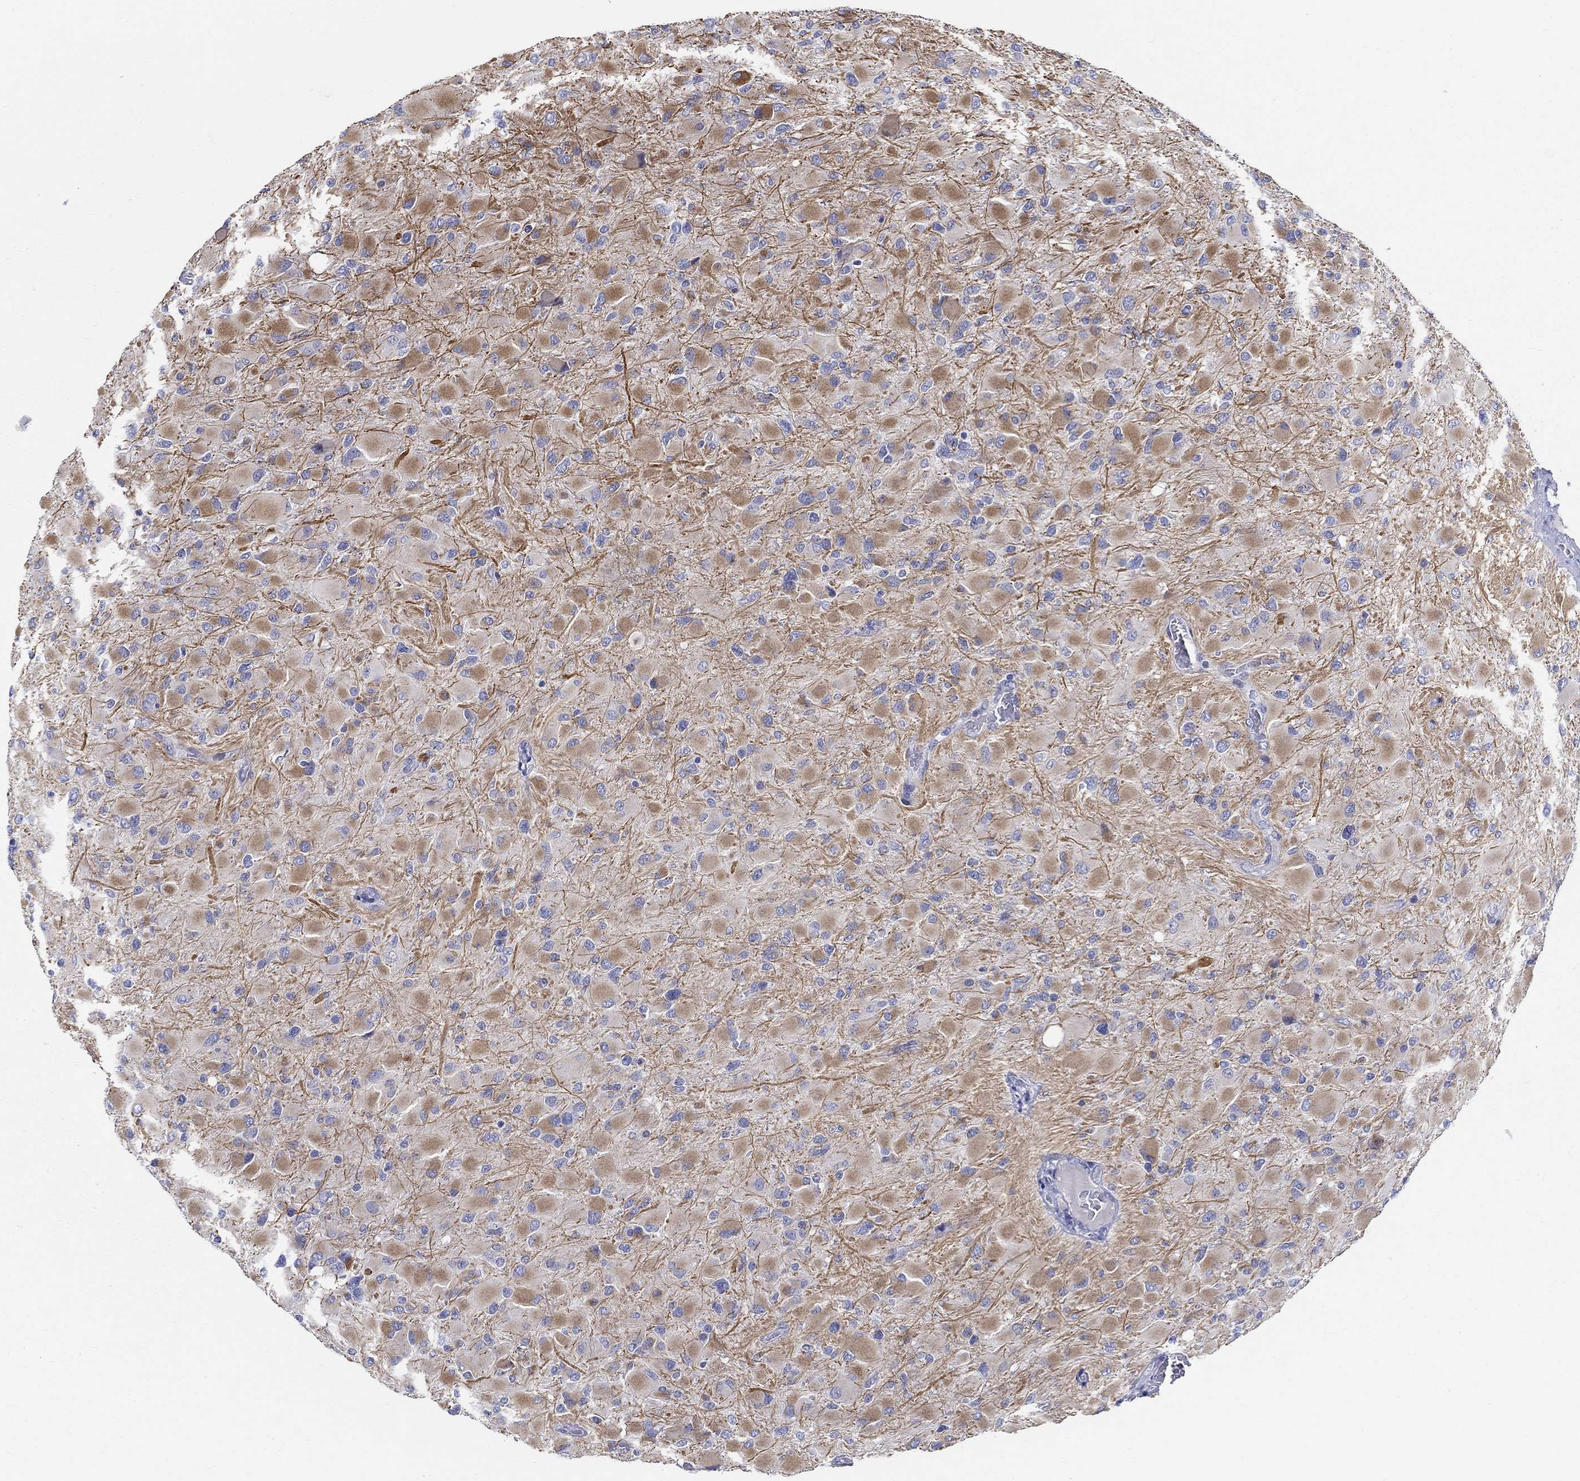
{"staining": {"intensity": "moderate", "quantity": "25%-75%", "location": "cytoplasmic/membranous"}, "tissue": "glioma", "cell_type": "Tumor cells", "image_type": "cancer", "snomed": [{"axis": "morphology", "description": "Glioma, malignant, High grade"}, {"axis": "topography", "description": "Cerebral cortex"}], "caption": "Protein analysis of glioma tissue displays moderate cytoplasmic/membranous positivity in approximately 25%-75% of tumor cells. Using DAB (brown) and hematoxylin (blue) stains, captured at high magnification using brightfield microscopy.", "gene": "CRYGS", "patient": {"sex": "female", "age": 36}}